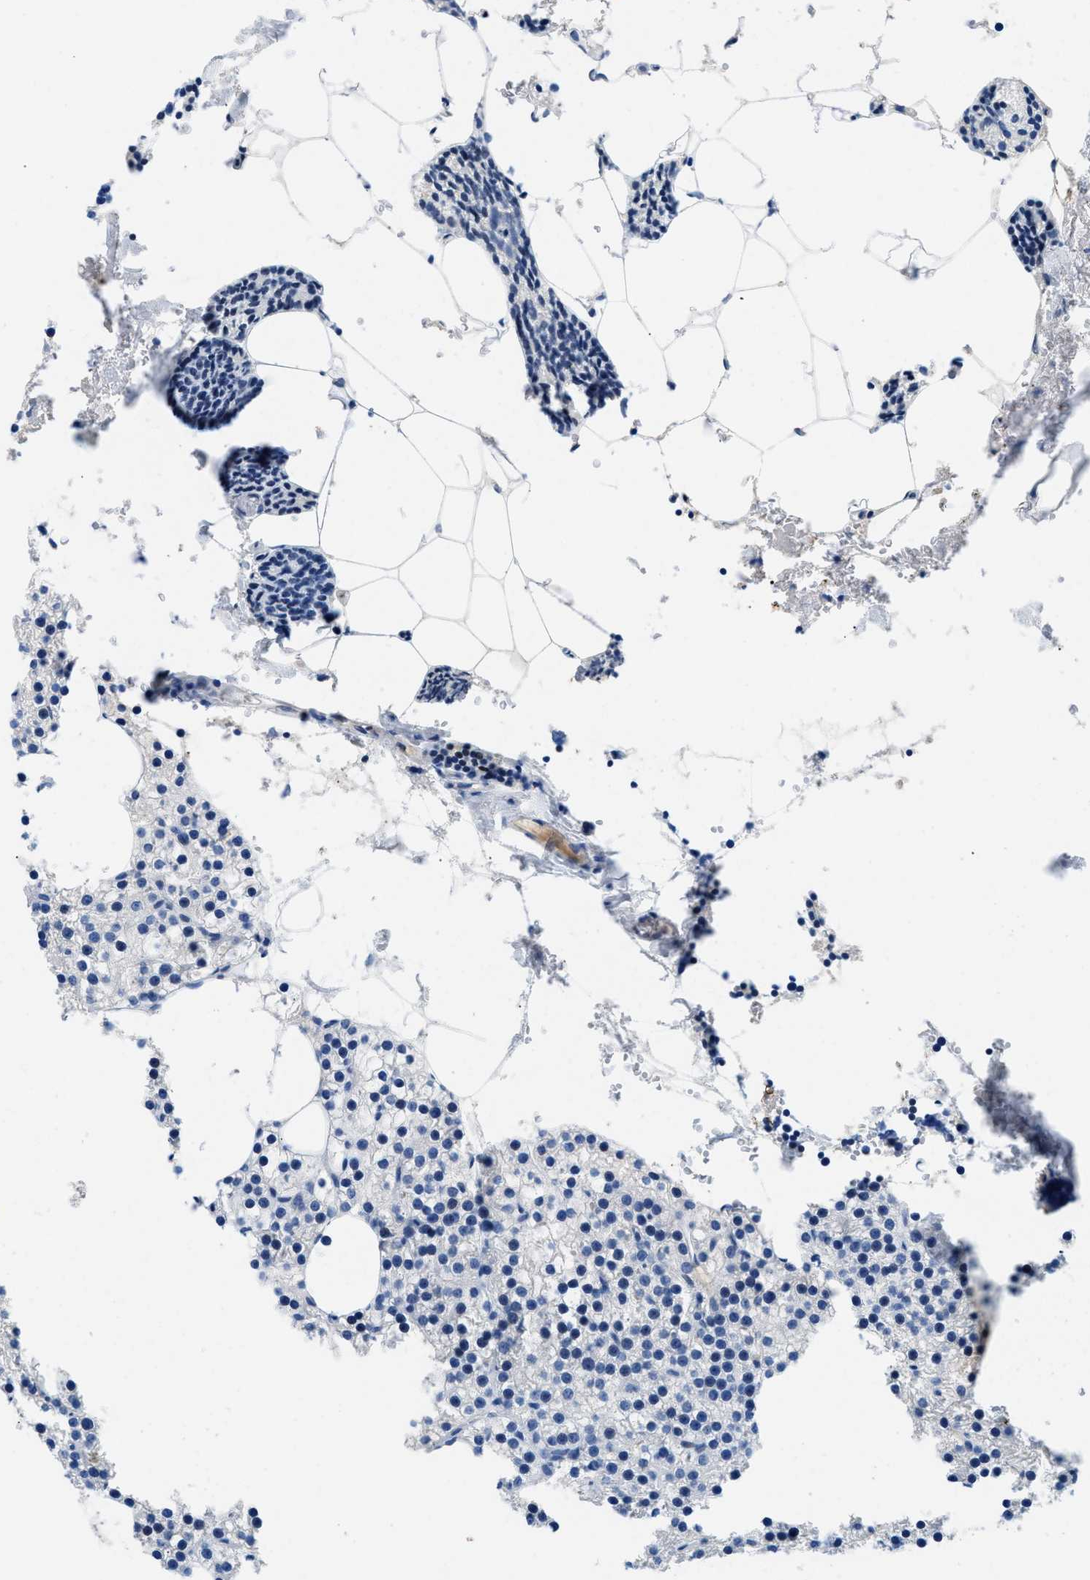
{"staining": {"intensity": "negative", "quantity": "none", "location": "none"}, "tissue": "parathyroid gland", "cell_type": "Glandular cells", "image_type": "normal", "snomed": [{"axis": "morphology", "description": "Normal tissue, NOS"}, {"axis": "morphology", "description": "Adenoma, NOS"}, {"axis": "topography", "description": "Parathyroid gland"}], "caption": "Immunohistochemistry image of normal human parathyroid gland stained for a protein (brown), which demonstrates no staining in glandular cells. (Stains: DAB (3,3'-diaminobenzidine) IHC with hematoxylin counter stain, Microscopy: brightfield microscopy at high magnification).", "gene": "MBL2", "patient": {"sex": "female", "age": 70}}